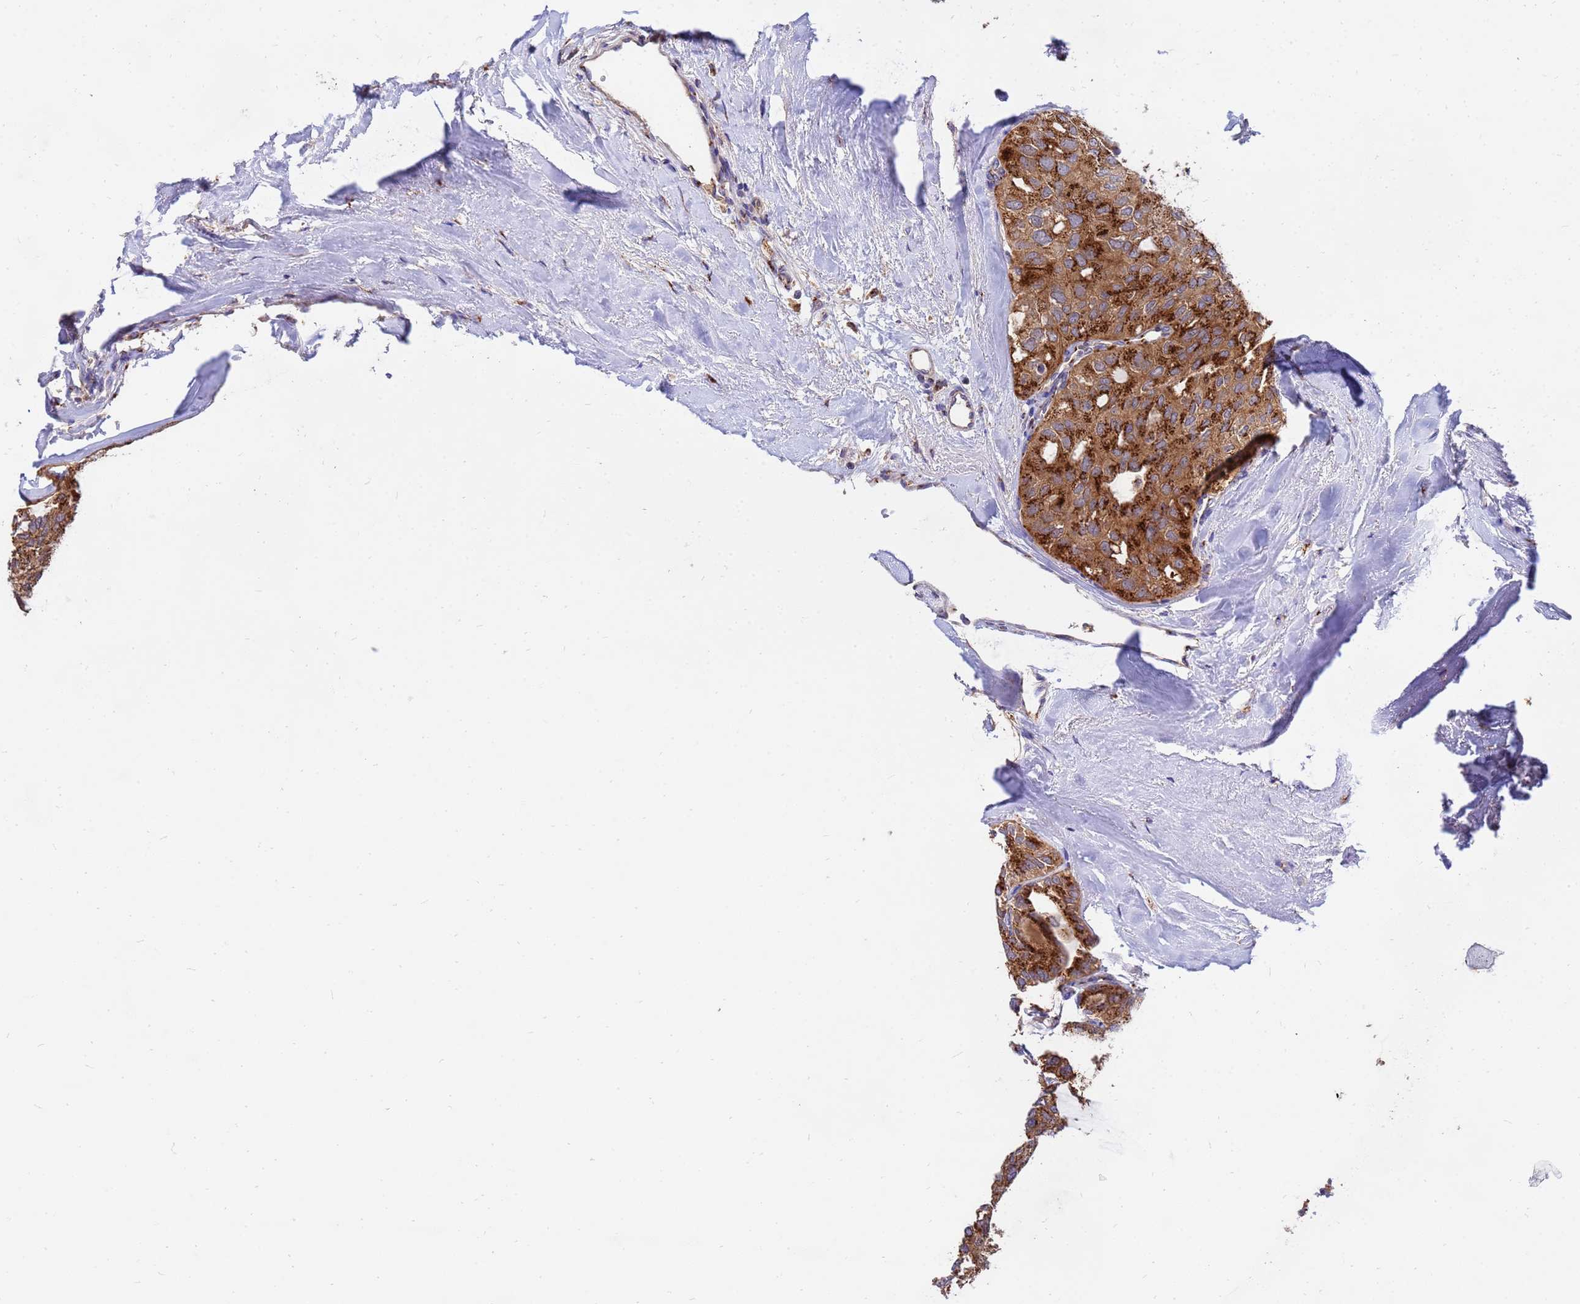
{"staining": {"intensity": "strong", "quantity": ">75%", "location": "cytoplasmic/membranous"}, "tissue": "thyroid cancer", "cell_type": "Tumor cells", "image_type": "cancer", "snomed": [{"axis": "morphology", "description": "Follicular adenoma carcinoma, NOS"}, {"axis": "topography", "description": "Thyroid gland"}], "caption": "The micrograph displays immunohistochemical staining of thyroid follicular adenoma carcinoma. There is strong cytoplasmic/membranous positivity is appreciated in approximately >75% of tumor cells.", "gene": "HPS3", "patient": {"sex": "male", "age": 75}}